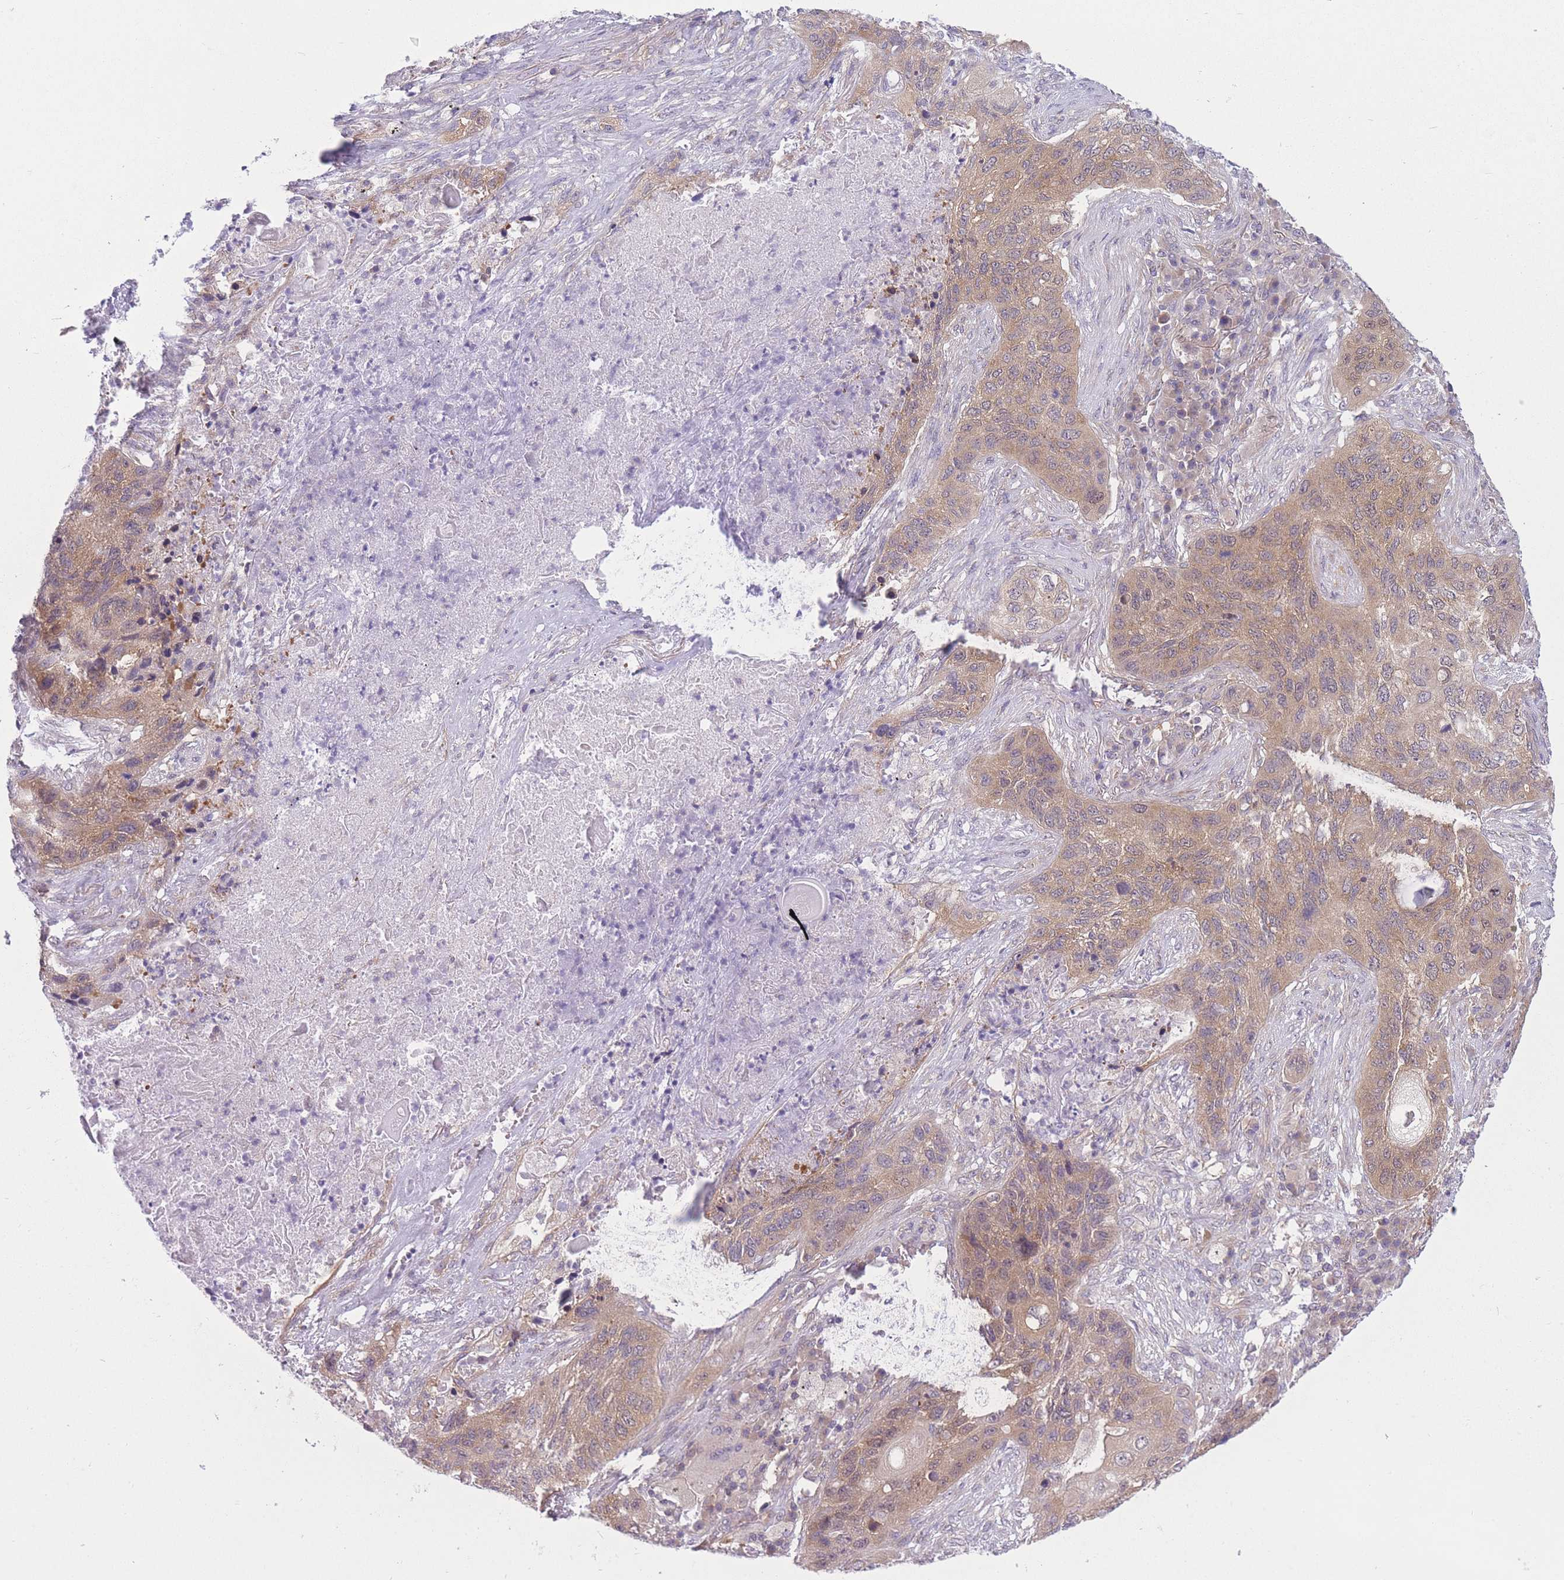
{"staining": {"intensity": "weak", "quantity": ">75%", "location": "cytoplasmic/membranous"}, "tissue": "lung cancer", "cell_type": "Tumor cells", "image_type": "cancer", "snomed": [{"axis": "morphology", "description": "Squamous cell carcinoma, NOS"}, {"axis": "topography", "description": "Lung"}], "caption": "Immunohistochemistry micrograph of human lung squamous cell carcinoma stained for a protein (brown), which shows low levels of weak cytoplasmic/membranous staining in approximately >75% of tumor cells.", "gene": "PFDN6", "patient": {"sex": "female", "age": 63}}